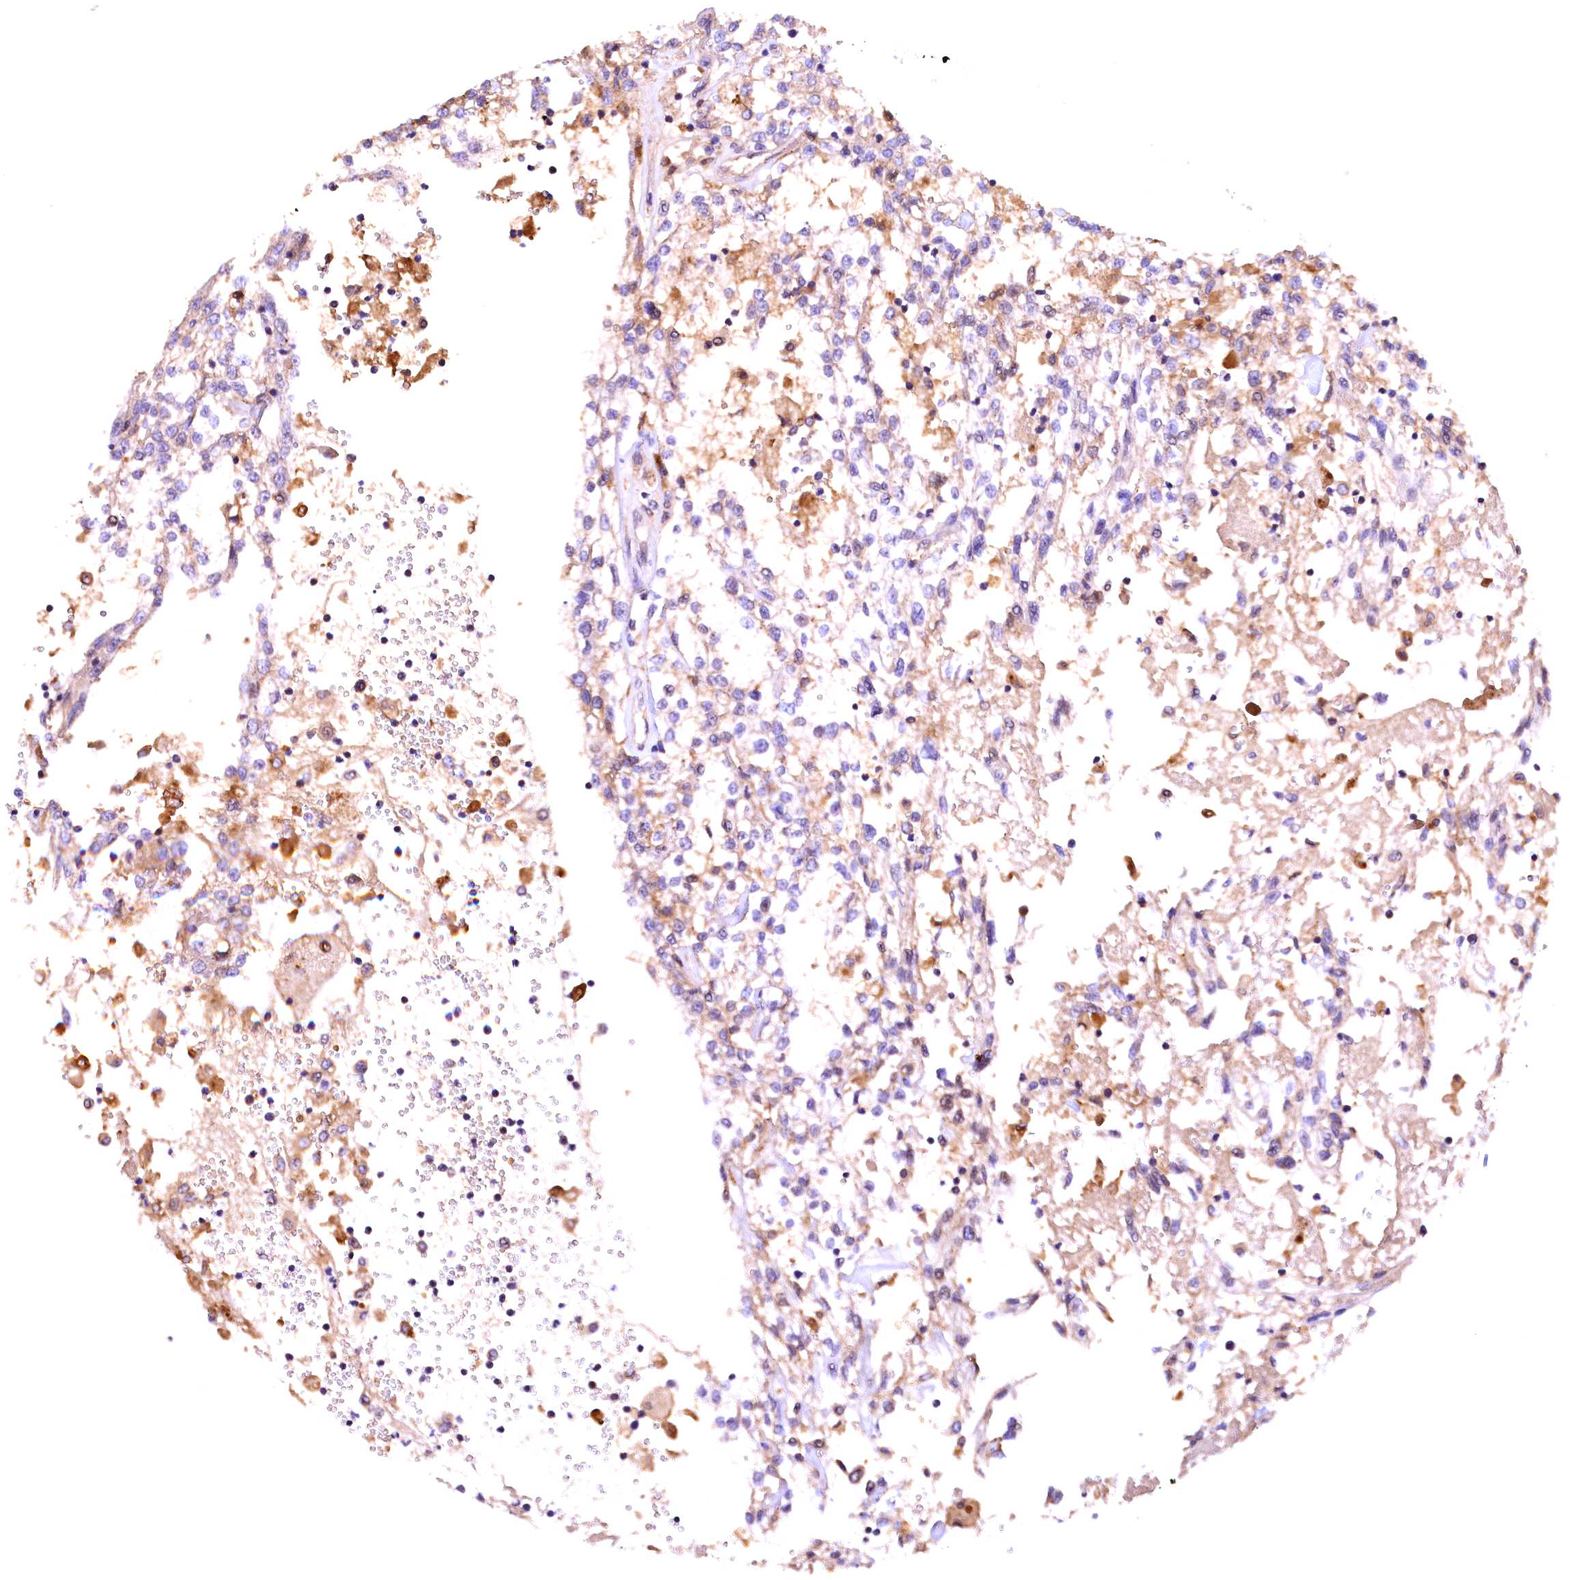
{"staining": {"intensity": "moderate", "quantity": "25%-75%", "location": "cytoplasmic/membranous"}, "tissue": "renal cancer", "cell_type": "Tumor cells", "image_type": "cancer", "snomed": [{"axis": "morphology", "description": "Adenocarcinoma, NOS"}, {"axis": "topography", "description": "Kidney"}], "caption": "Protein expression analysis of human renal cancer (adenocarcinoma) reveals moderate cytoplasmic/membranous positivity in about 25%-75% of tumor cells. Immunohistochemistry stains the protein of interest in brown and the nuclei are stained blue.", "gene": "NAIP", "patient": {"sex": "female", "age": 52}}